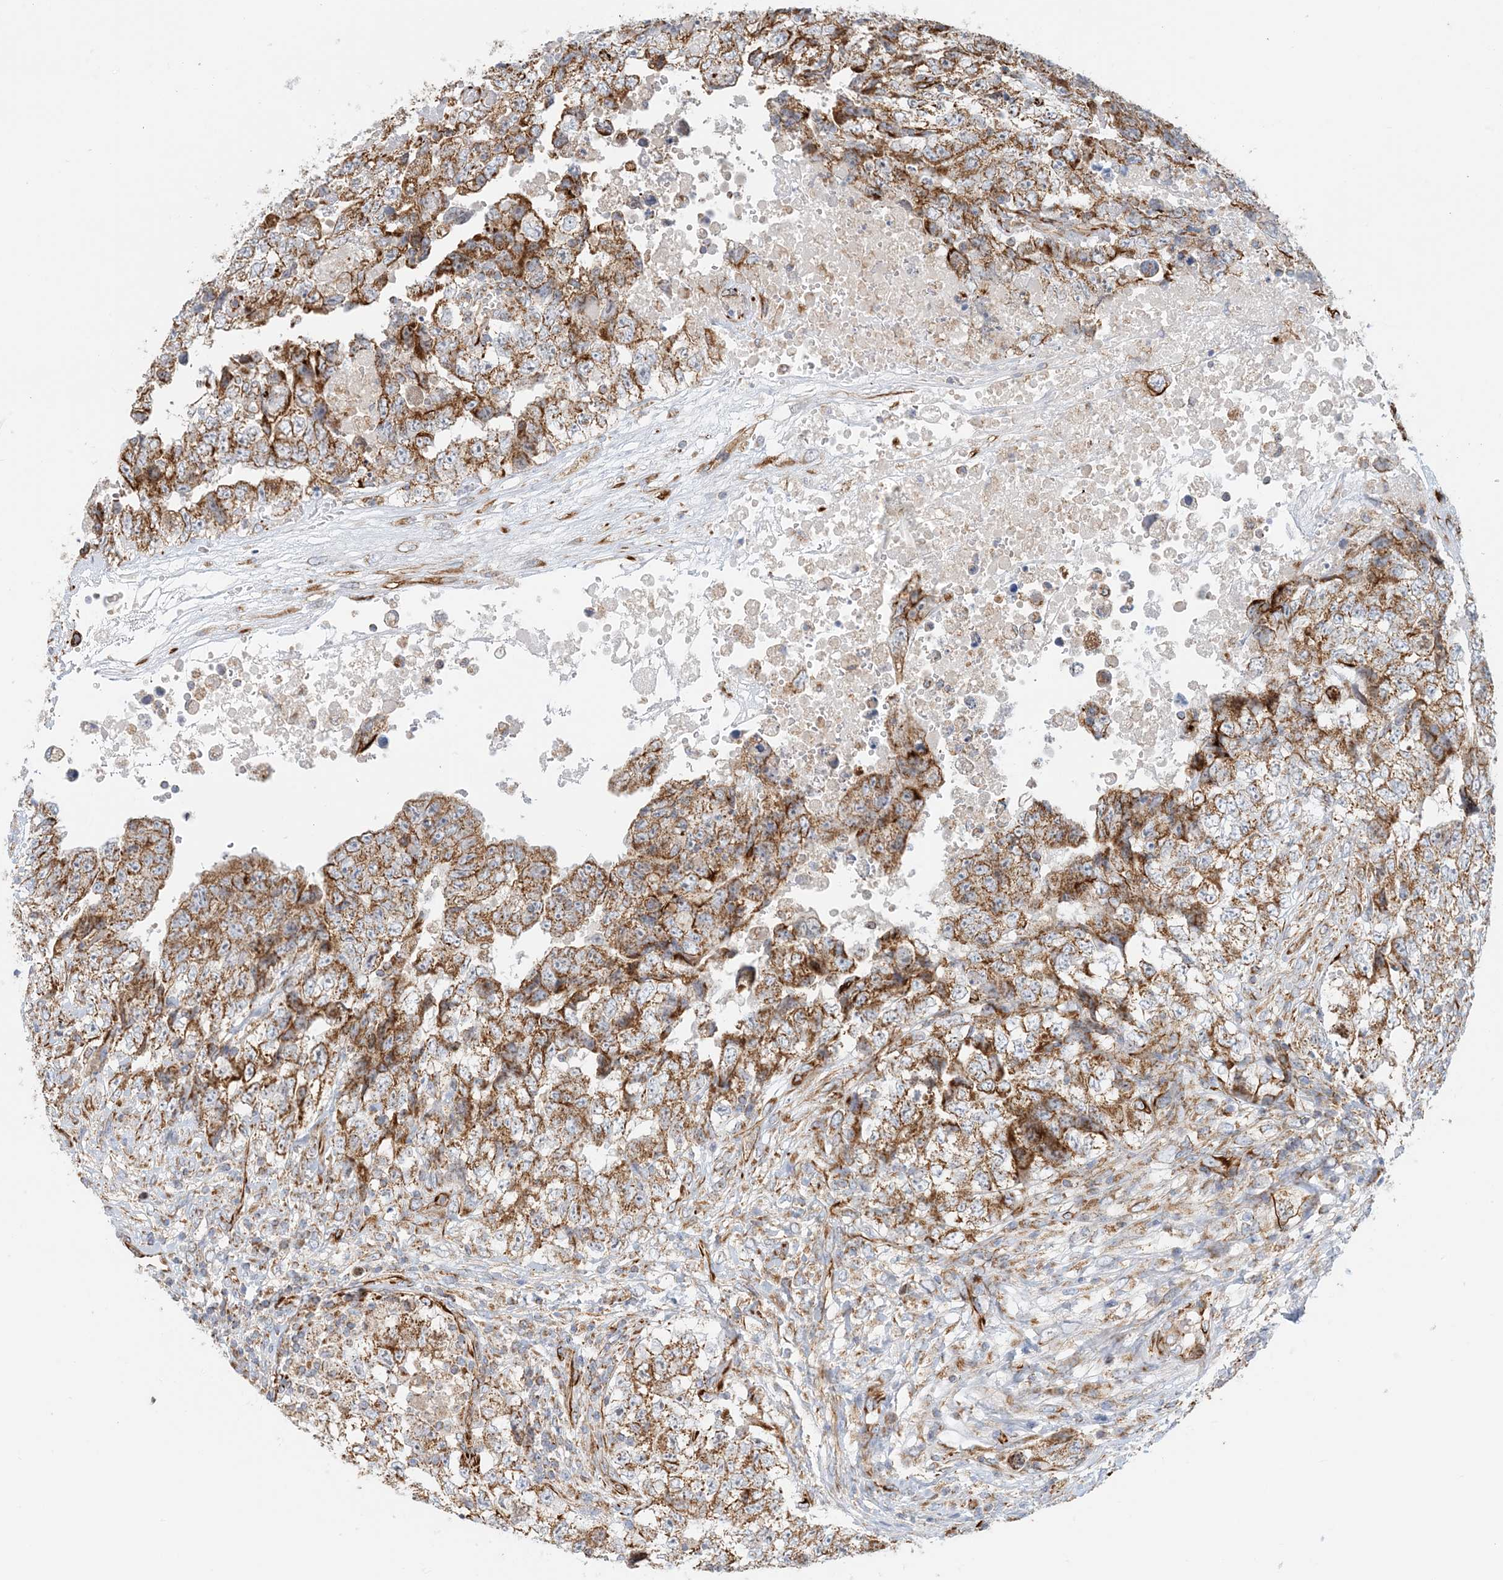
{"staining": {"intensity": "moderate", "quantity": ">75%", "location": "cytoplasmic/membranous"}, "tissue": "testis cancer", "cell_type": "Tumor cells", "image_type": "cancer", "snomed": [{"axis": "morphology", "description": "Carcinoma, Embryonal, NOS"}, {"axis": "topography", "description": "Testis"}], "caption": "Immunohistochemical staining of human embryonal carcinoma (testis) shows medium levels of moderate cytoplasmic/membranous expression in about >75% of tumor cells.", "gene": "COA3", "patient": {"sex": "male", "age": 37}}